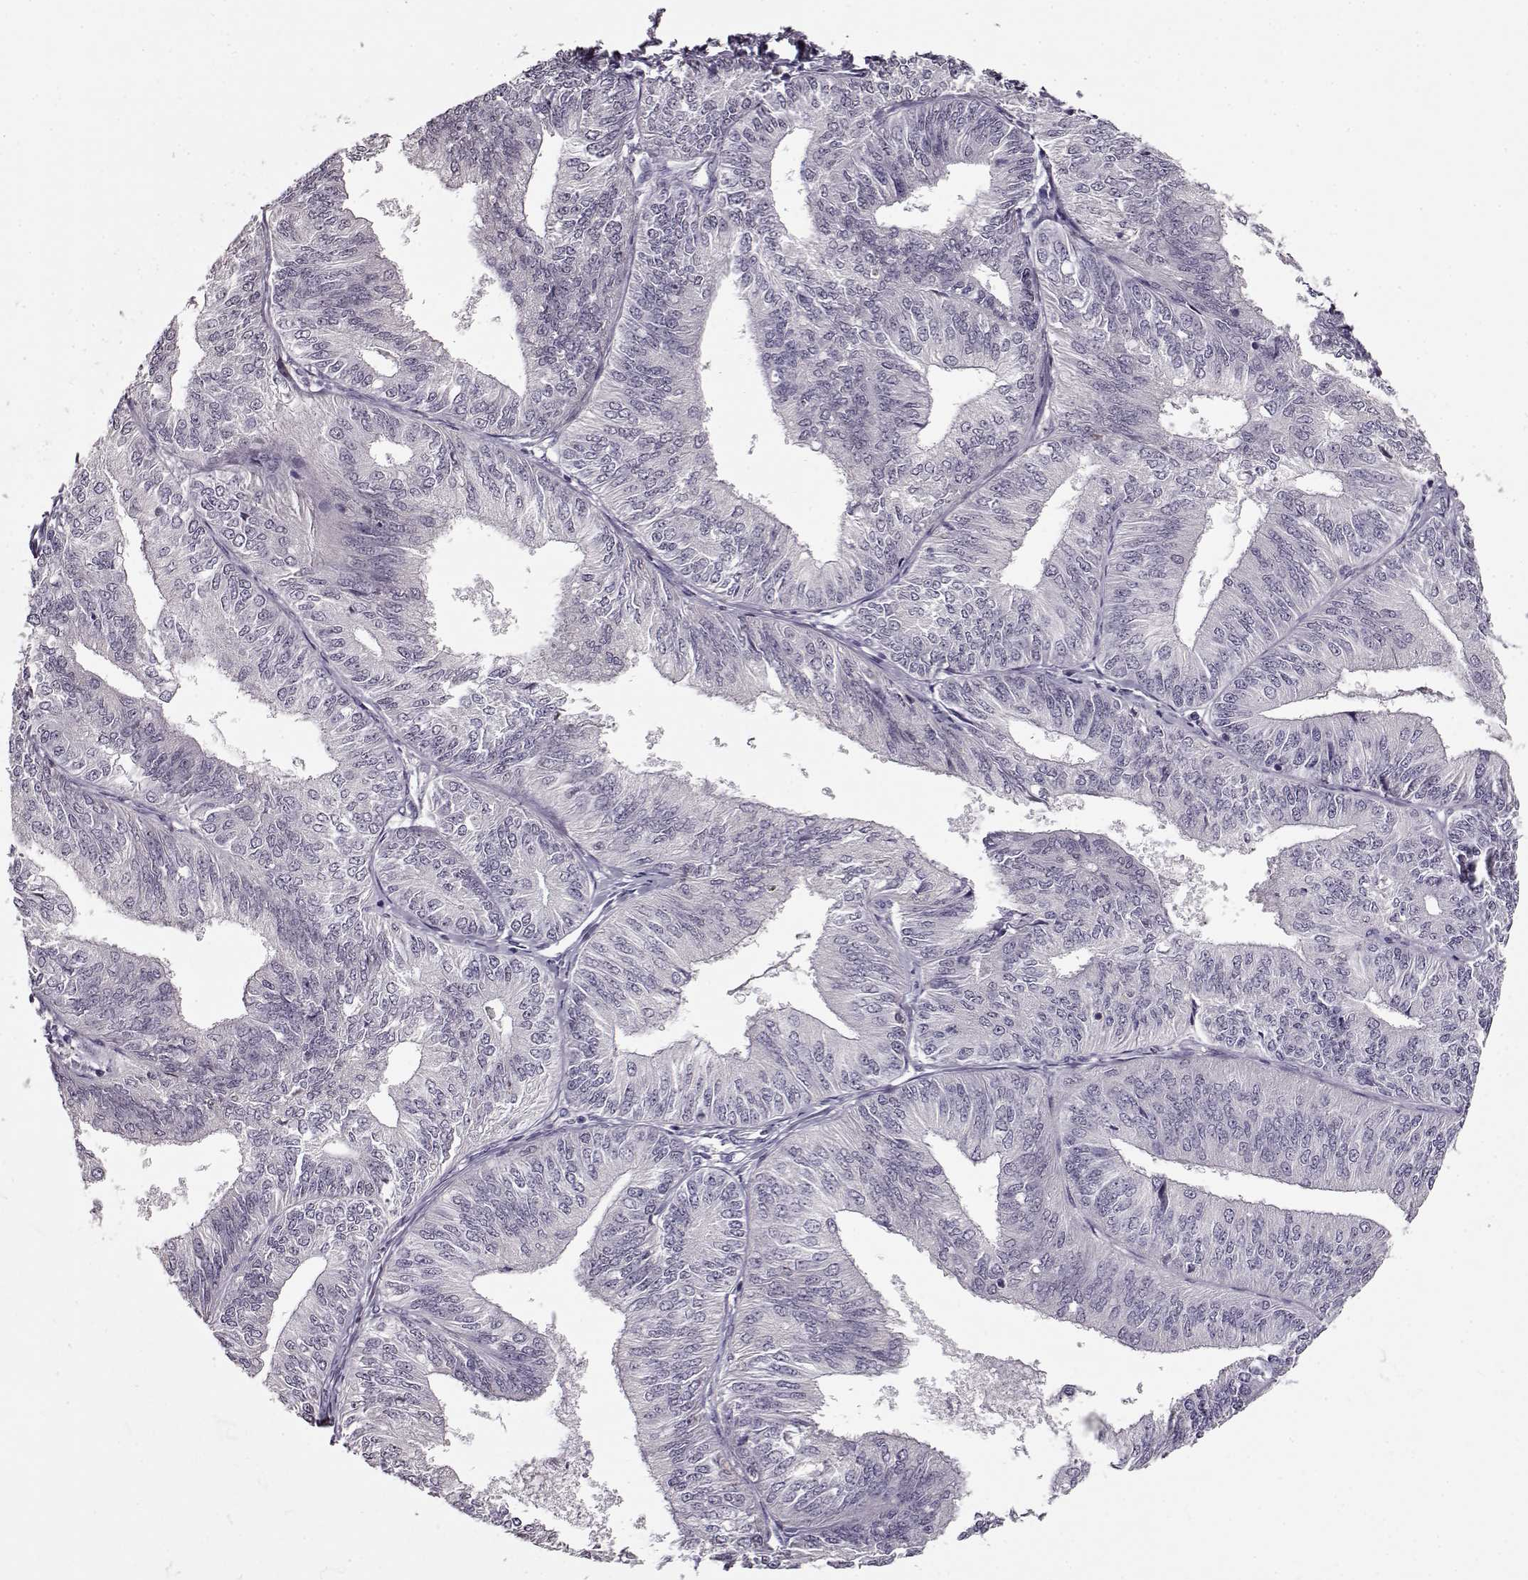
{"staining": {"intensity": "negative", "quantity": "none", "location": "none"}, "tissue": "endometrial cancer", "cell_type": "Tumor cells", "image_type": "cancer", "snomed": [{"axis": "morphology", "description": "Adenocarcinoma, NOS"}, {"axis": "topography", "description": "Endometrium"}], "caption": "An IHC micrograph of adenocarcinoma (endometrial) is shown. There is no staining in tumor cells of adenocarcinoma (endometrial).", "gene": "RP1L1", "patient": {"sex": "female", "age": 58}}